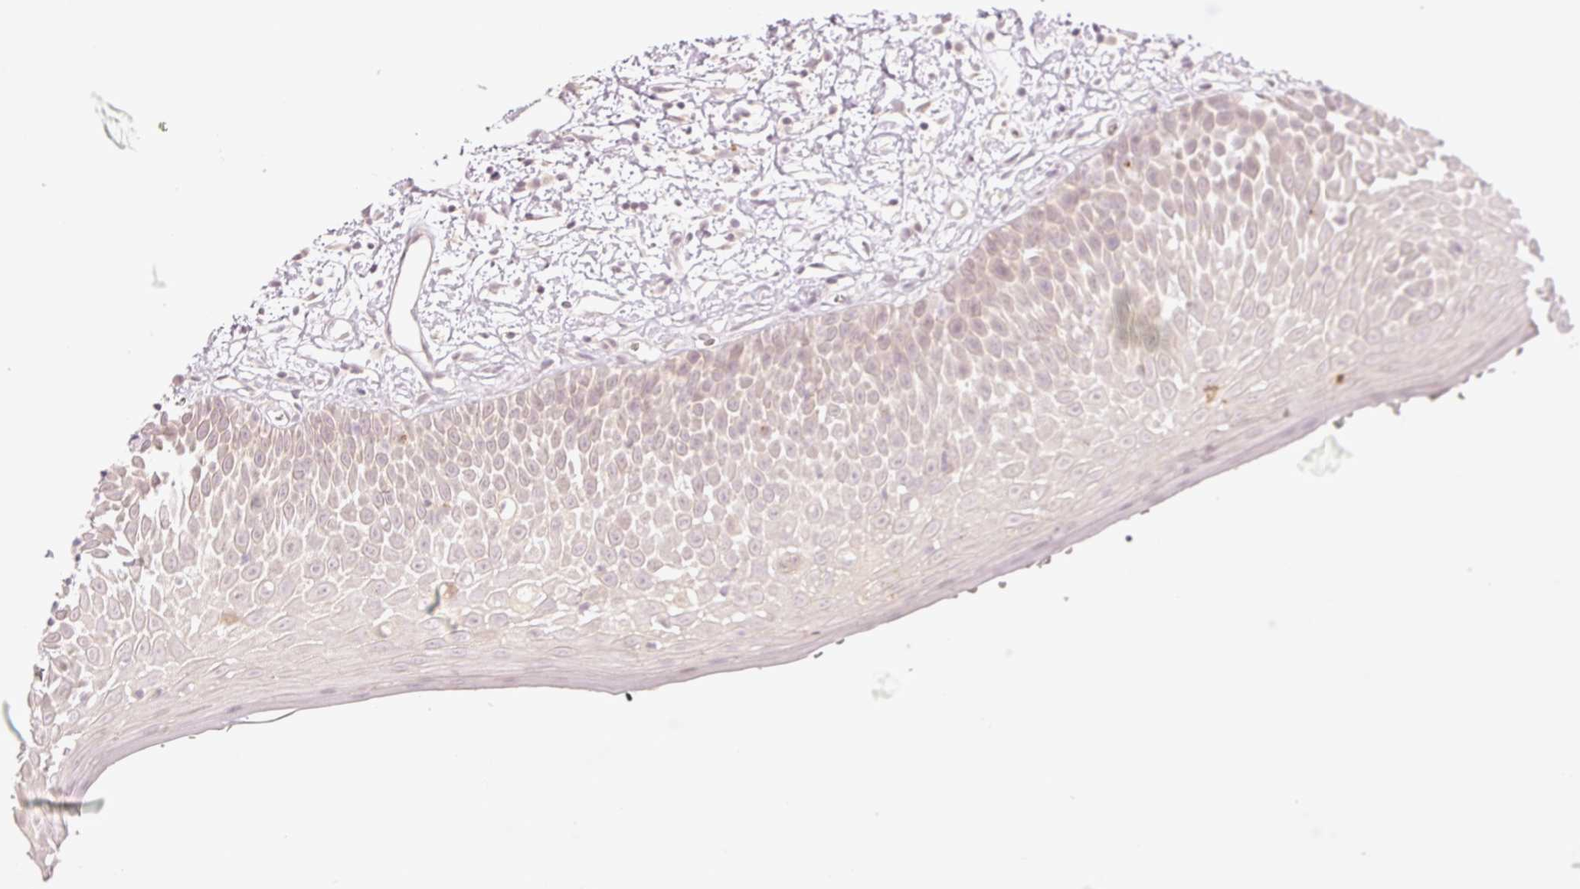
{"staining": {"intensity": "weak", "quantity": "25%-75%", "location": "cytoplasmic/membranous"}, "tissue": "oral mucosa", "cell_type": "Squamous epithelial cells", "image_type": "normal", "snomed": [{"axis": "morphology", "description": "Normal tissue, NOS"}, {"axis": "morphology", "description": "Squamous cell carcinoma, NOS"}, {"axis": "topography", "description": "Oral tissue"}, {"axis": "topography", "description": "Tounge, NOS"}, {"axis": "topography", "description": "Head-Neck"}], "caption": "Weak cytoplasmic/membranous positivity for a protein is seen in approximately 25%-75% of squamous epithelial cells of normal oral mucosa using immunohistochemistry (IHC).", "gene": "GZMA", "patient": {"sex": "male", "age": 76}}